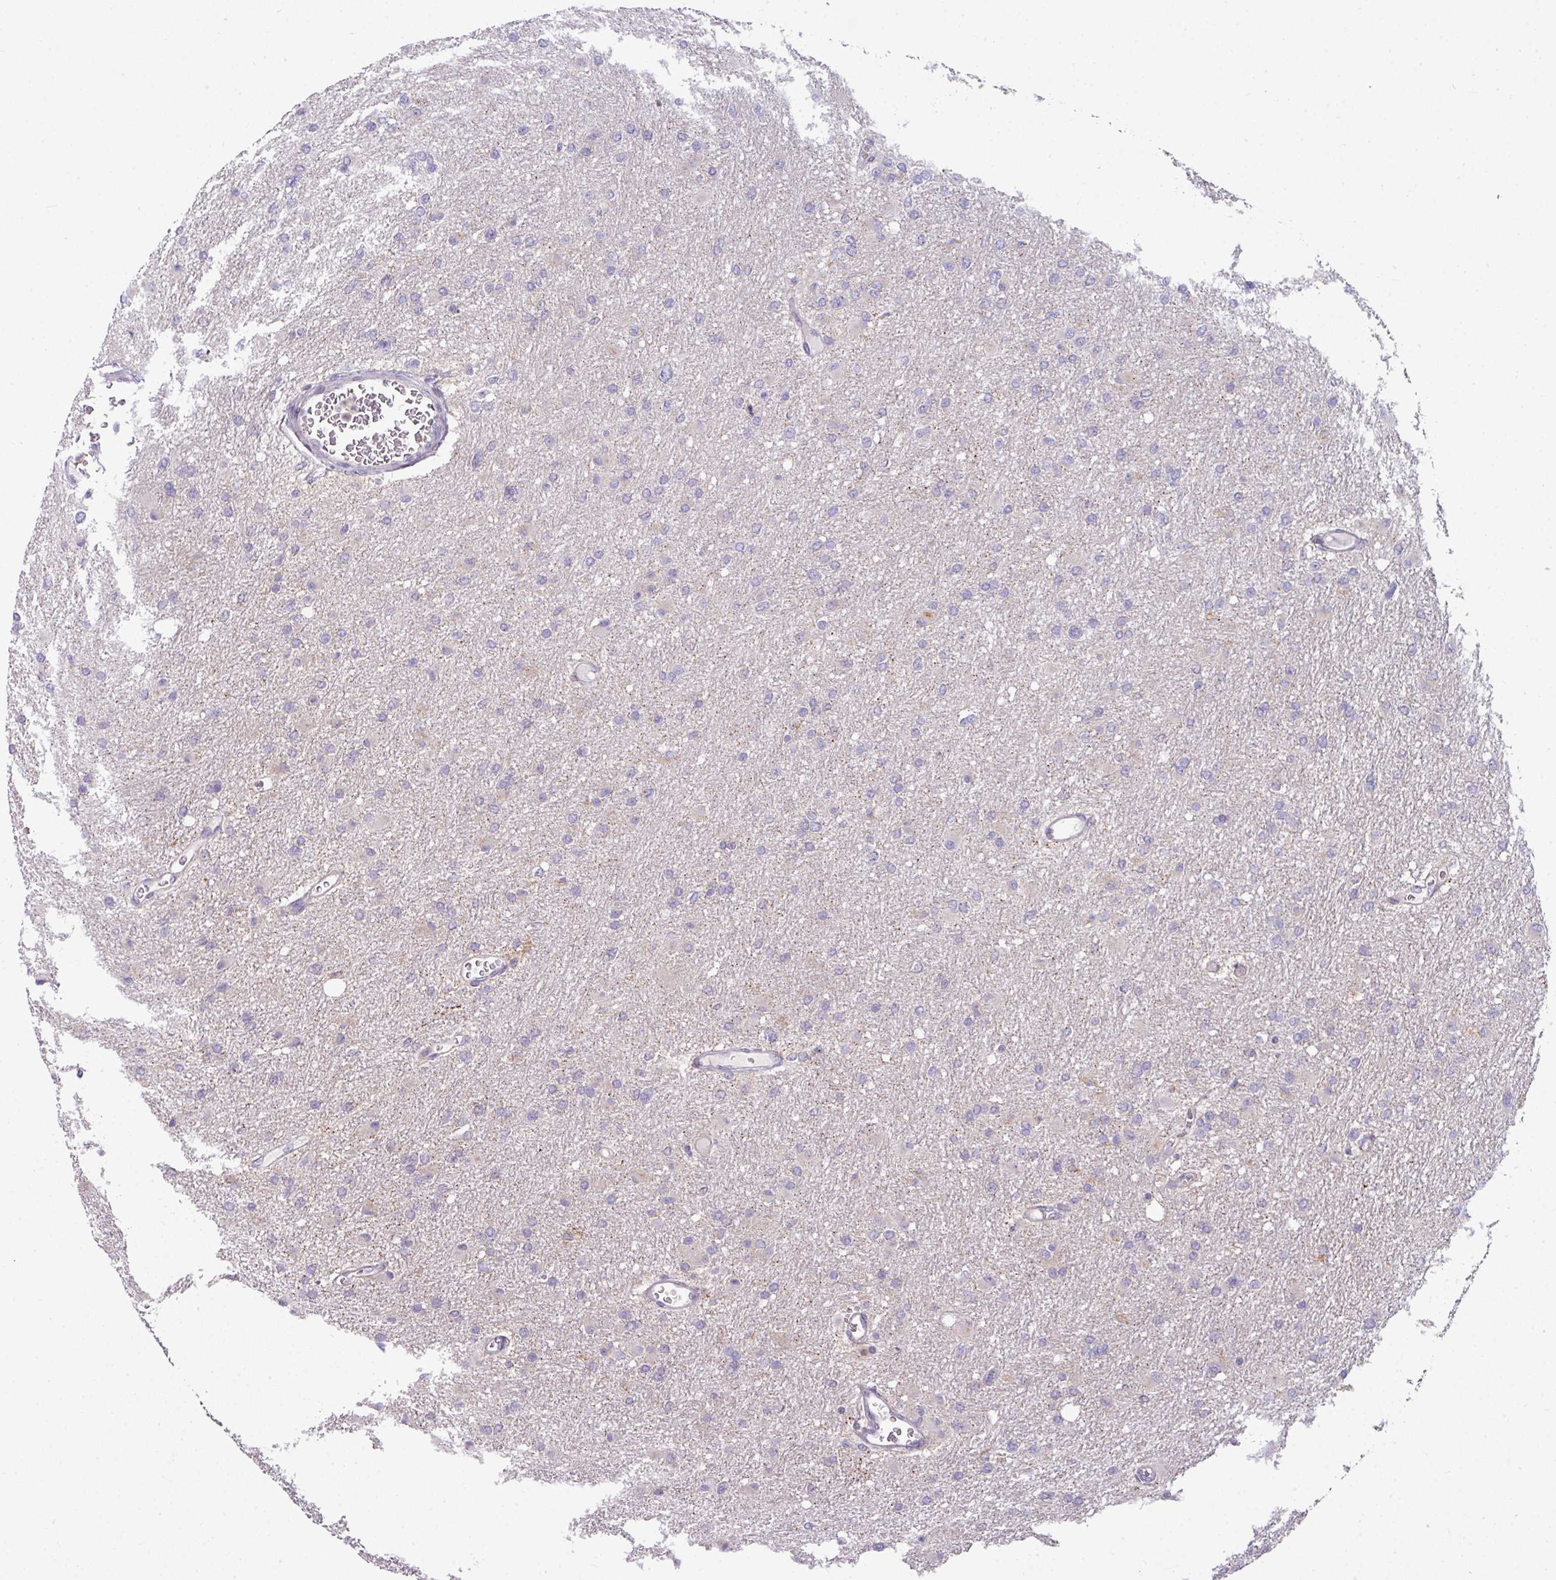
{"staining": {"intensity": "negative", "quantity": "none", "location": "none"}, "tissue": "glioma", "cell_type": "Tumor cells", "image_type": "cancer", "snomed": [{"axis": "morphology", "description": "Glioma, malignant, High grade"}, {"axis": "topography", "description": "Cerebral cortex"}], "caption": "An IHC histopathology image of glioma is shown. There is no staining in tumor cells of glioma.", "gene": "STAT5A", "patient": {"sex": "female", "age": 36}}